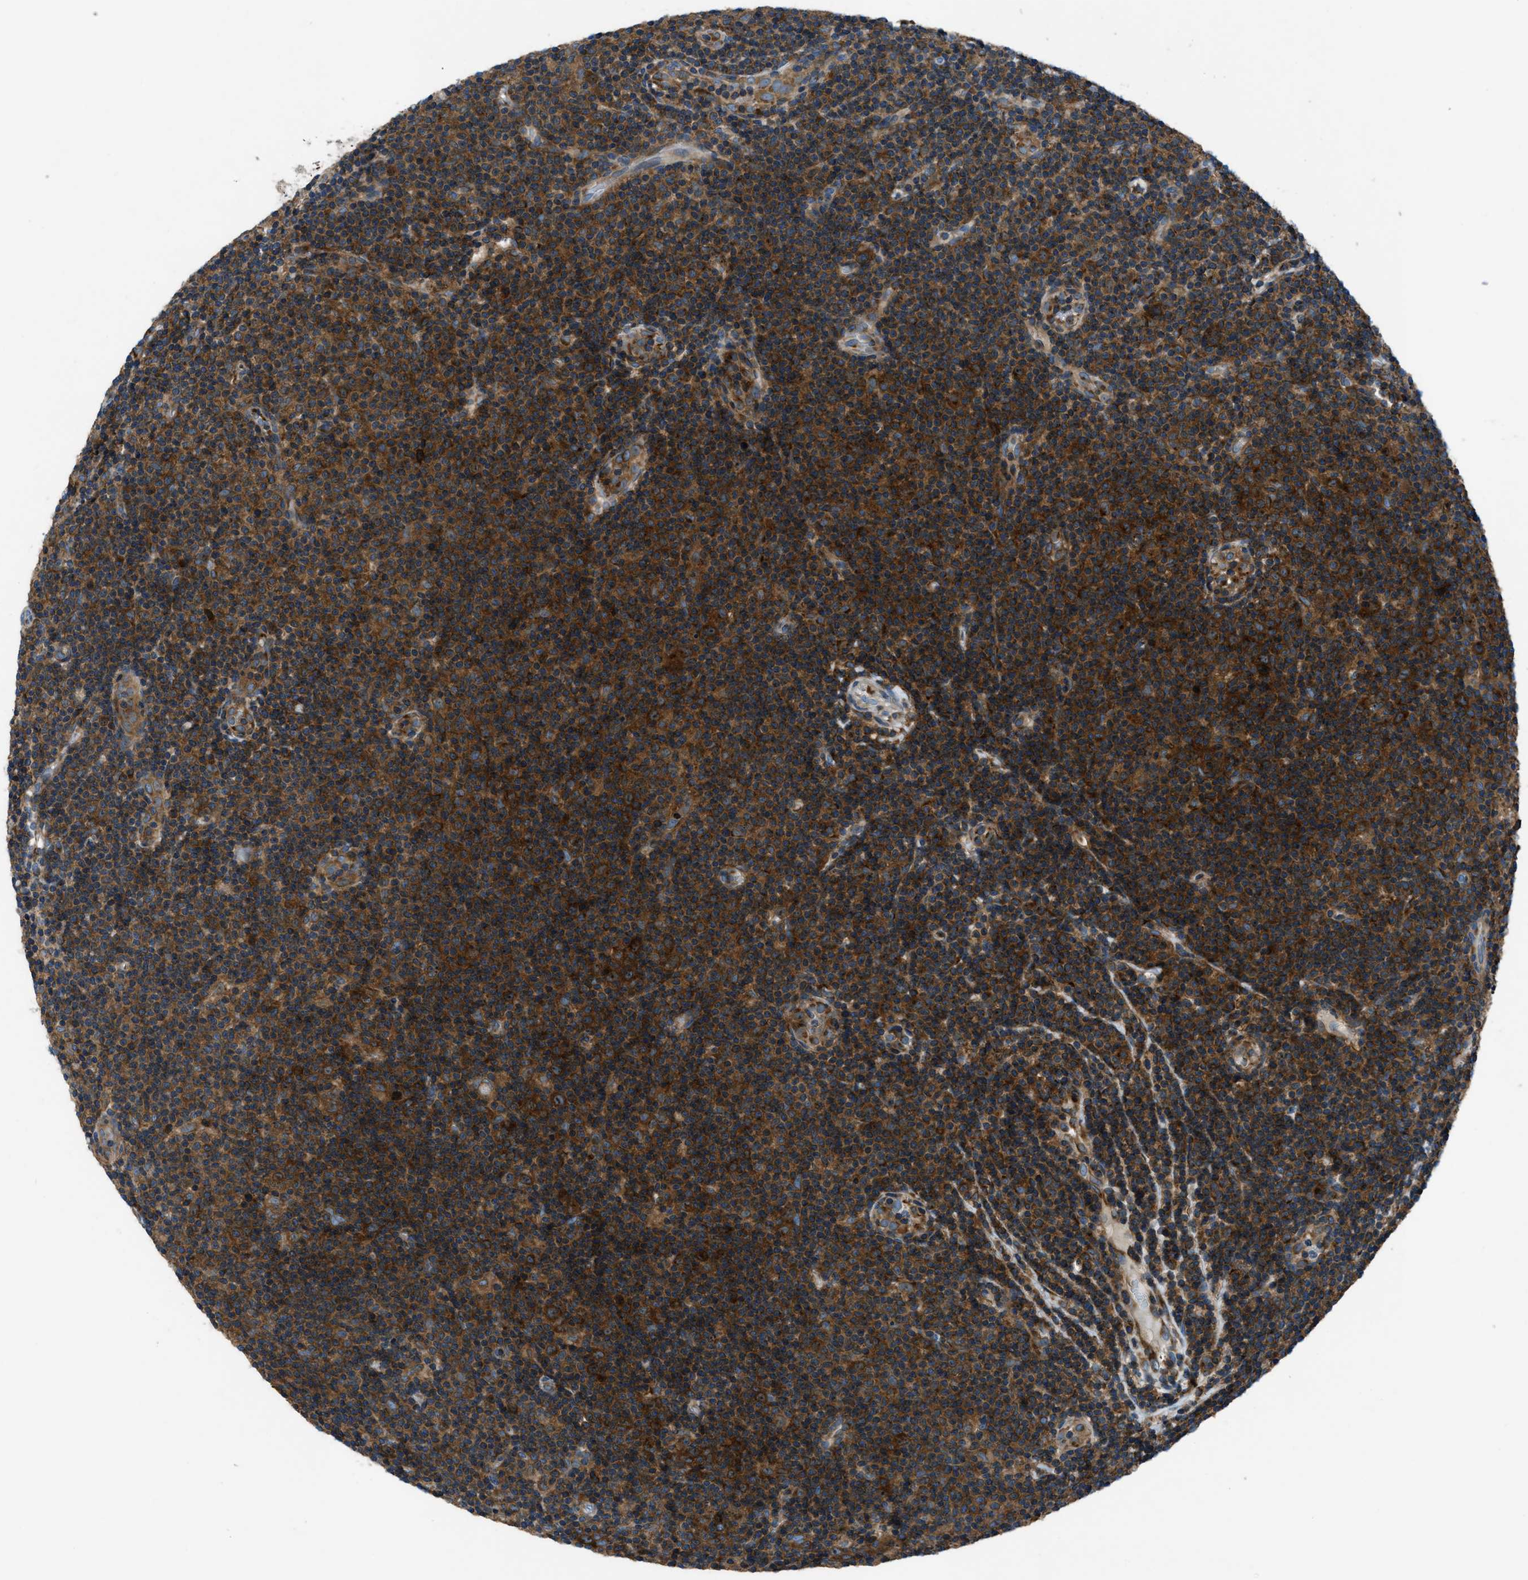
{"staining": {"intensity": "strong", "quantity": "25%-75%", "location": "cytoplasmic/membranous"}, "tissue": "lymphoma", "cell_type": "Tumor cells", "image_type": "cancer", "snomed": [{"axis": "morphology", "description": "Malignant lymphoma, non-Hodgkin's type, Low grade"}, {"axis": "topography", "description": "Lymph node"}], "caption": "DAB immunohistochemical staining of lymphoma displays strong cytoplasmic/membranous protein expression in about 25%-75% of tumor cells.", "gene": "ARFGAP2", "patient": {"sex": "male", "age": 83}}